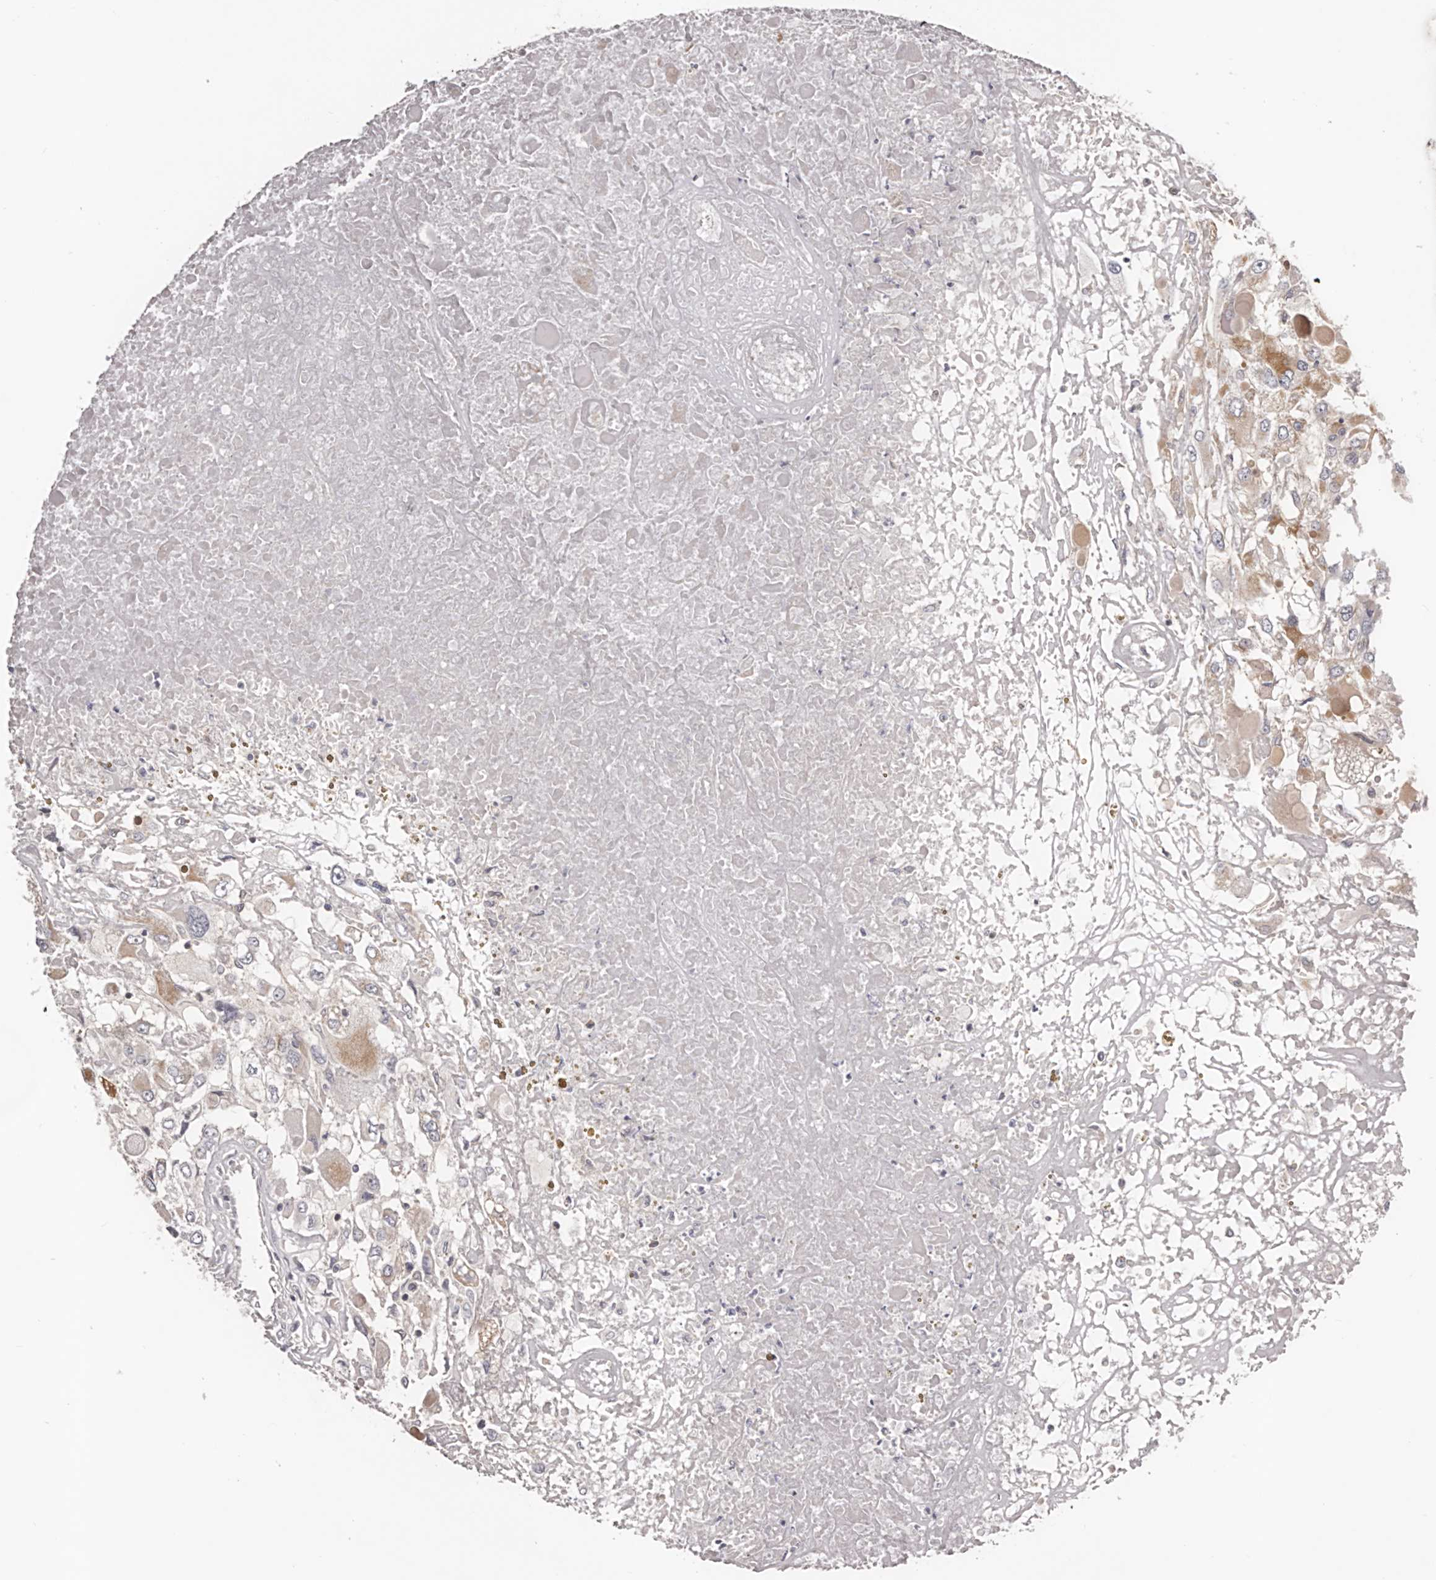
{"staining": {"intensity": "negative", "quantity": "none", "location": "none"}, "tissue": "renal cancer", "cell_type": "Tumor cells", "image_type": "cancer", "snomed": [{"axis": "morphology", "description": "Adenocarcinoma, NOS"}, {"axis": "topography", "description": "Kidney"}], "caption": "A high-resolution histopathology image shows IHC staining of adenocarcinoma (renal), which reveals no significant positivity in tumor cells.", "gene": "DMRT2", "patient": {"sex": "female", "age": 52}}